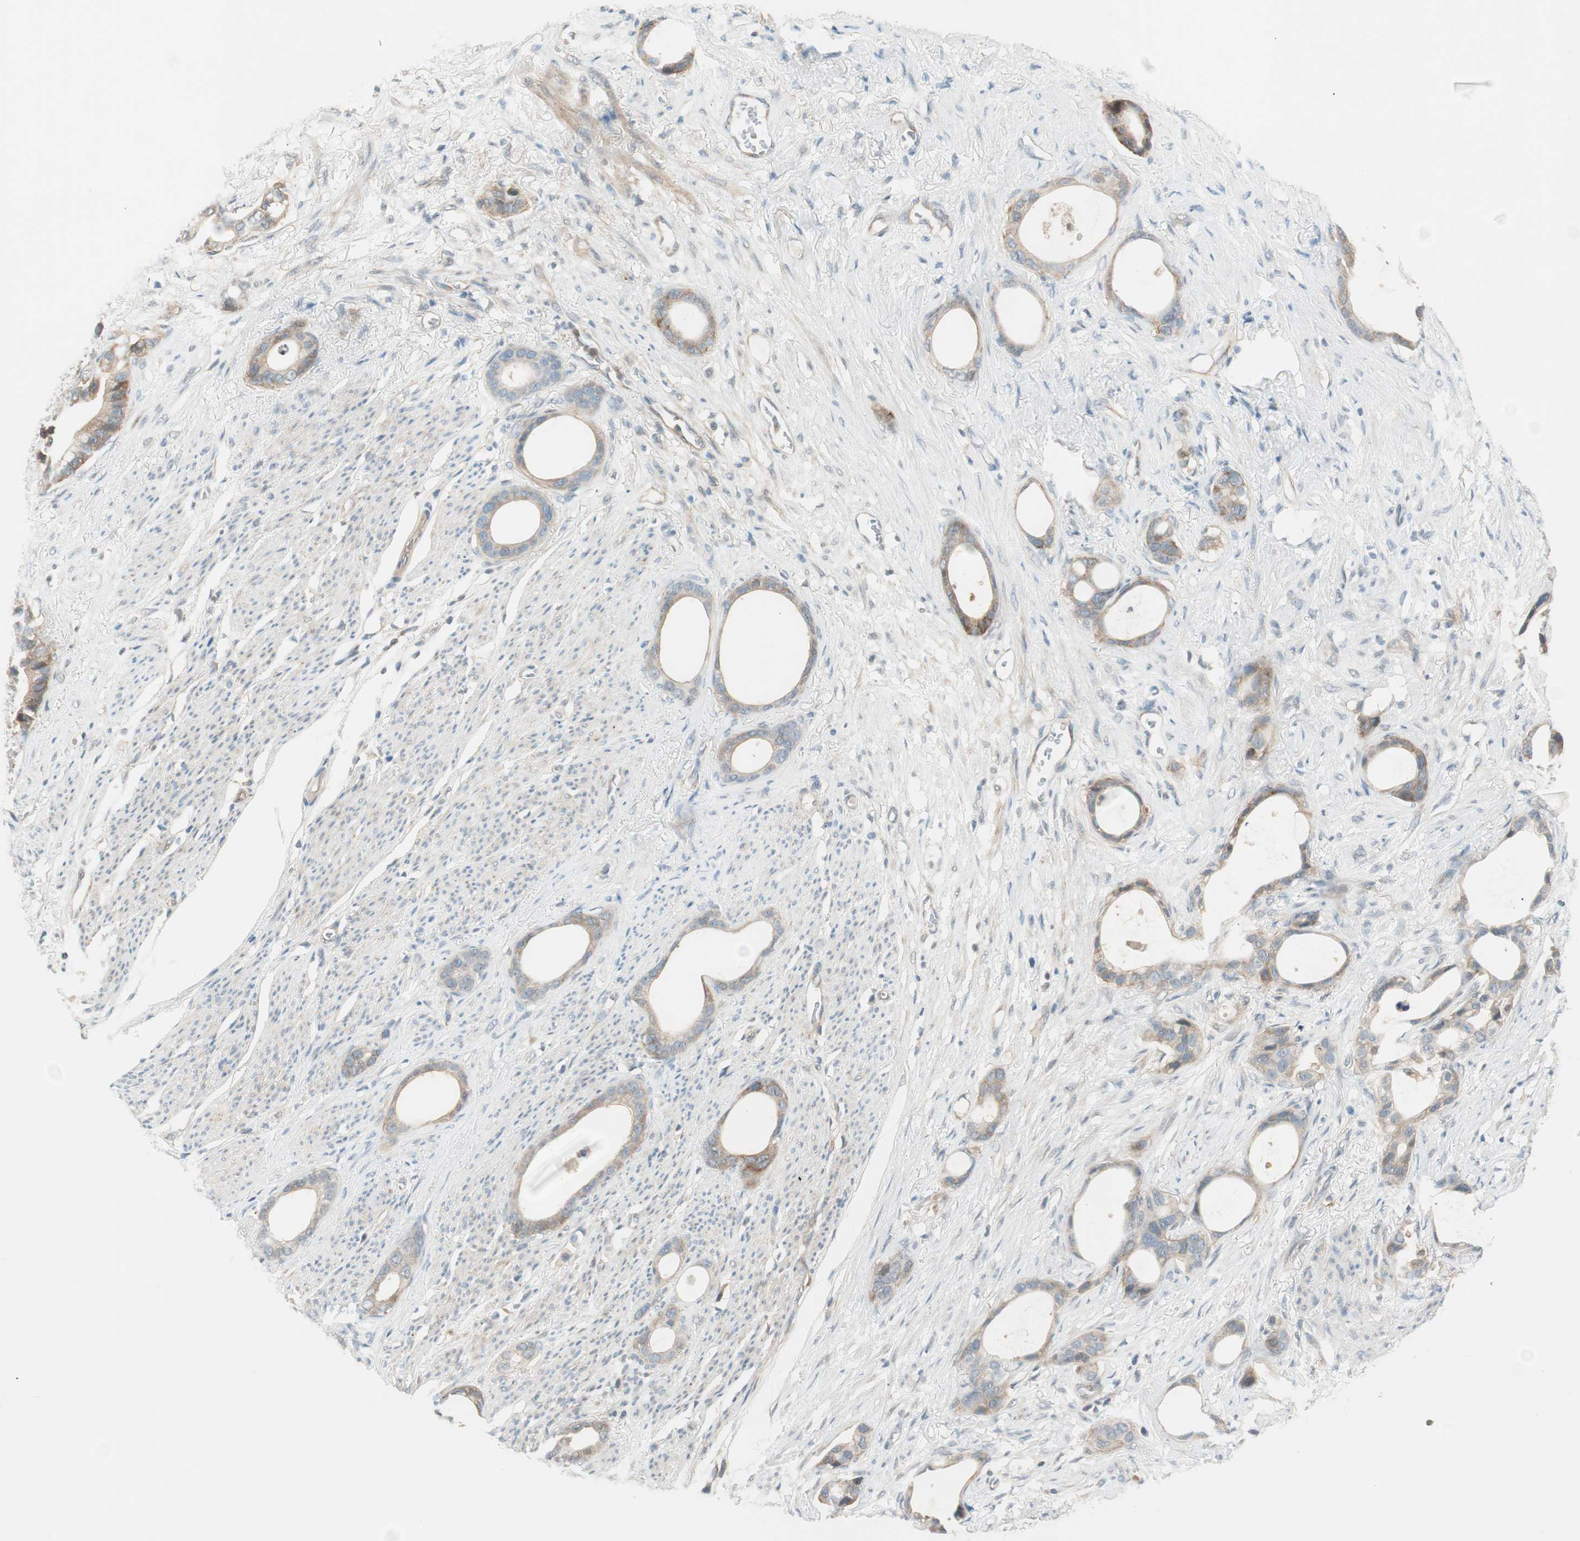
{"staining": {"intensity": "moderate", "quantity": ">75%", "location": "cytoplasmic/membranous"}, "tissue": "stomach cancer", "cell_type": "Tumor cells", "image_type": "cancer", "snomed": [{"axis": "morphology", "description": "Adenocarcinoma, NOS"}, {"axis": "topography", "description": "Stomach"}], "caption": "Immunohistochemistry (IHC) photomicrograph of neoplastic tissue: stomach cancer (adenocarcinoma) stained using IHC shows medium levels of moderate protein expression localized specifically in the cytoplasmic/membranous of tumor cells, appearing as a cytoplasmic/membranous brown color.", "gene": "PSMD8", "patient": {"sex": "female", "age": 75}}